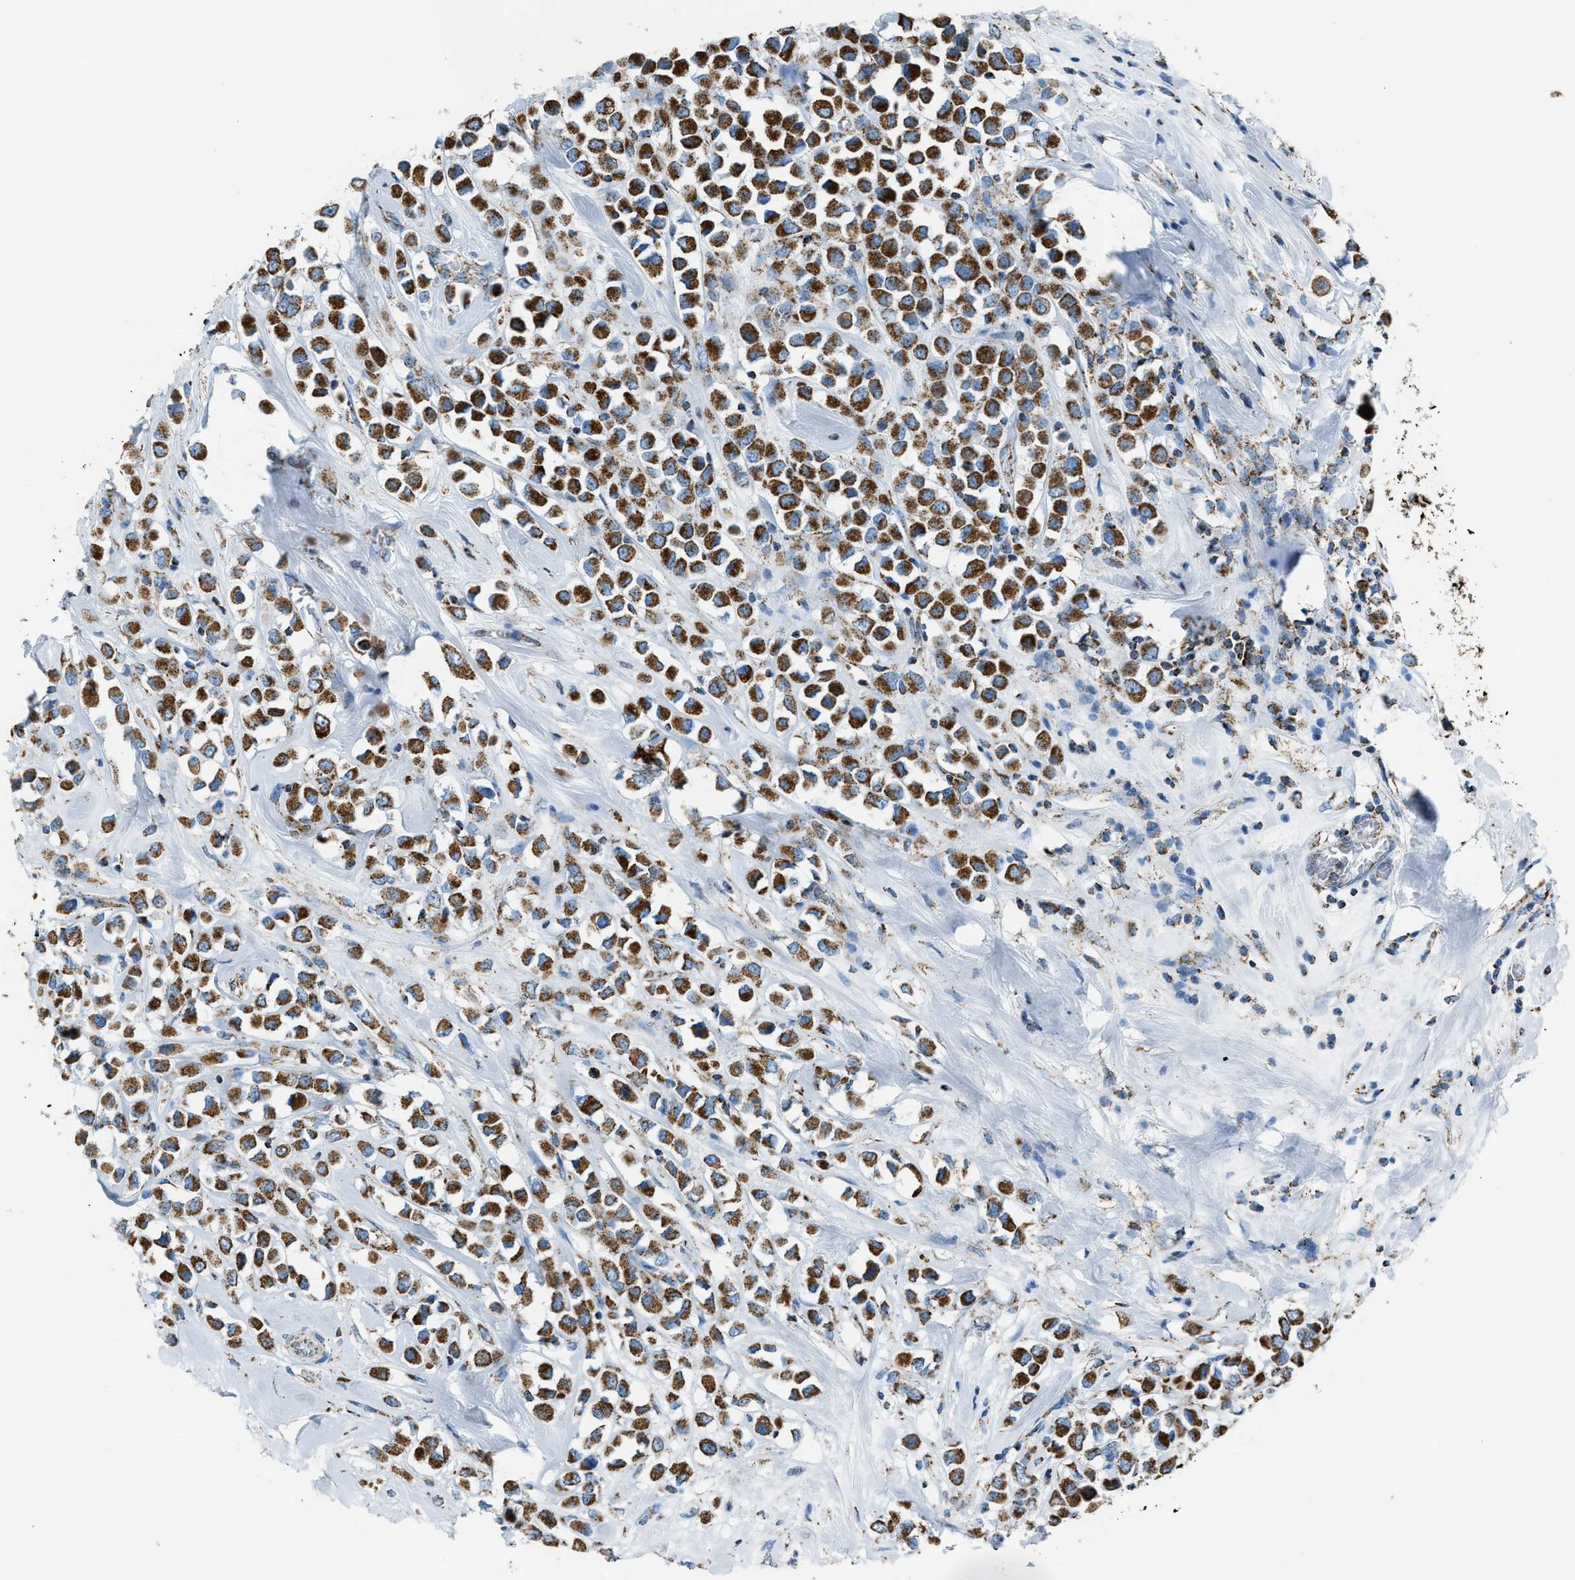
{"staining": {"intensity": "strong", "quantity": ">75%", "location": "cytoplasmic/membranous"}, "tissue": "breast cancer", "cell_type": "Tumor cells", "image_type": "cancer", "snomed": [{"axis": "morphology", "description": "Duct carcinoma"}, {"axis": "topography", "description": "Breast"}], "caption": "Immunohistochemical staining of breast cancer shows high levels of strong cytoplasmic/membranous protein staining in about >75% of tumor cells.", "gene": "MDH2", "patient": {"sex": "female", "age": 61}}